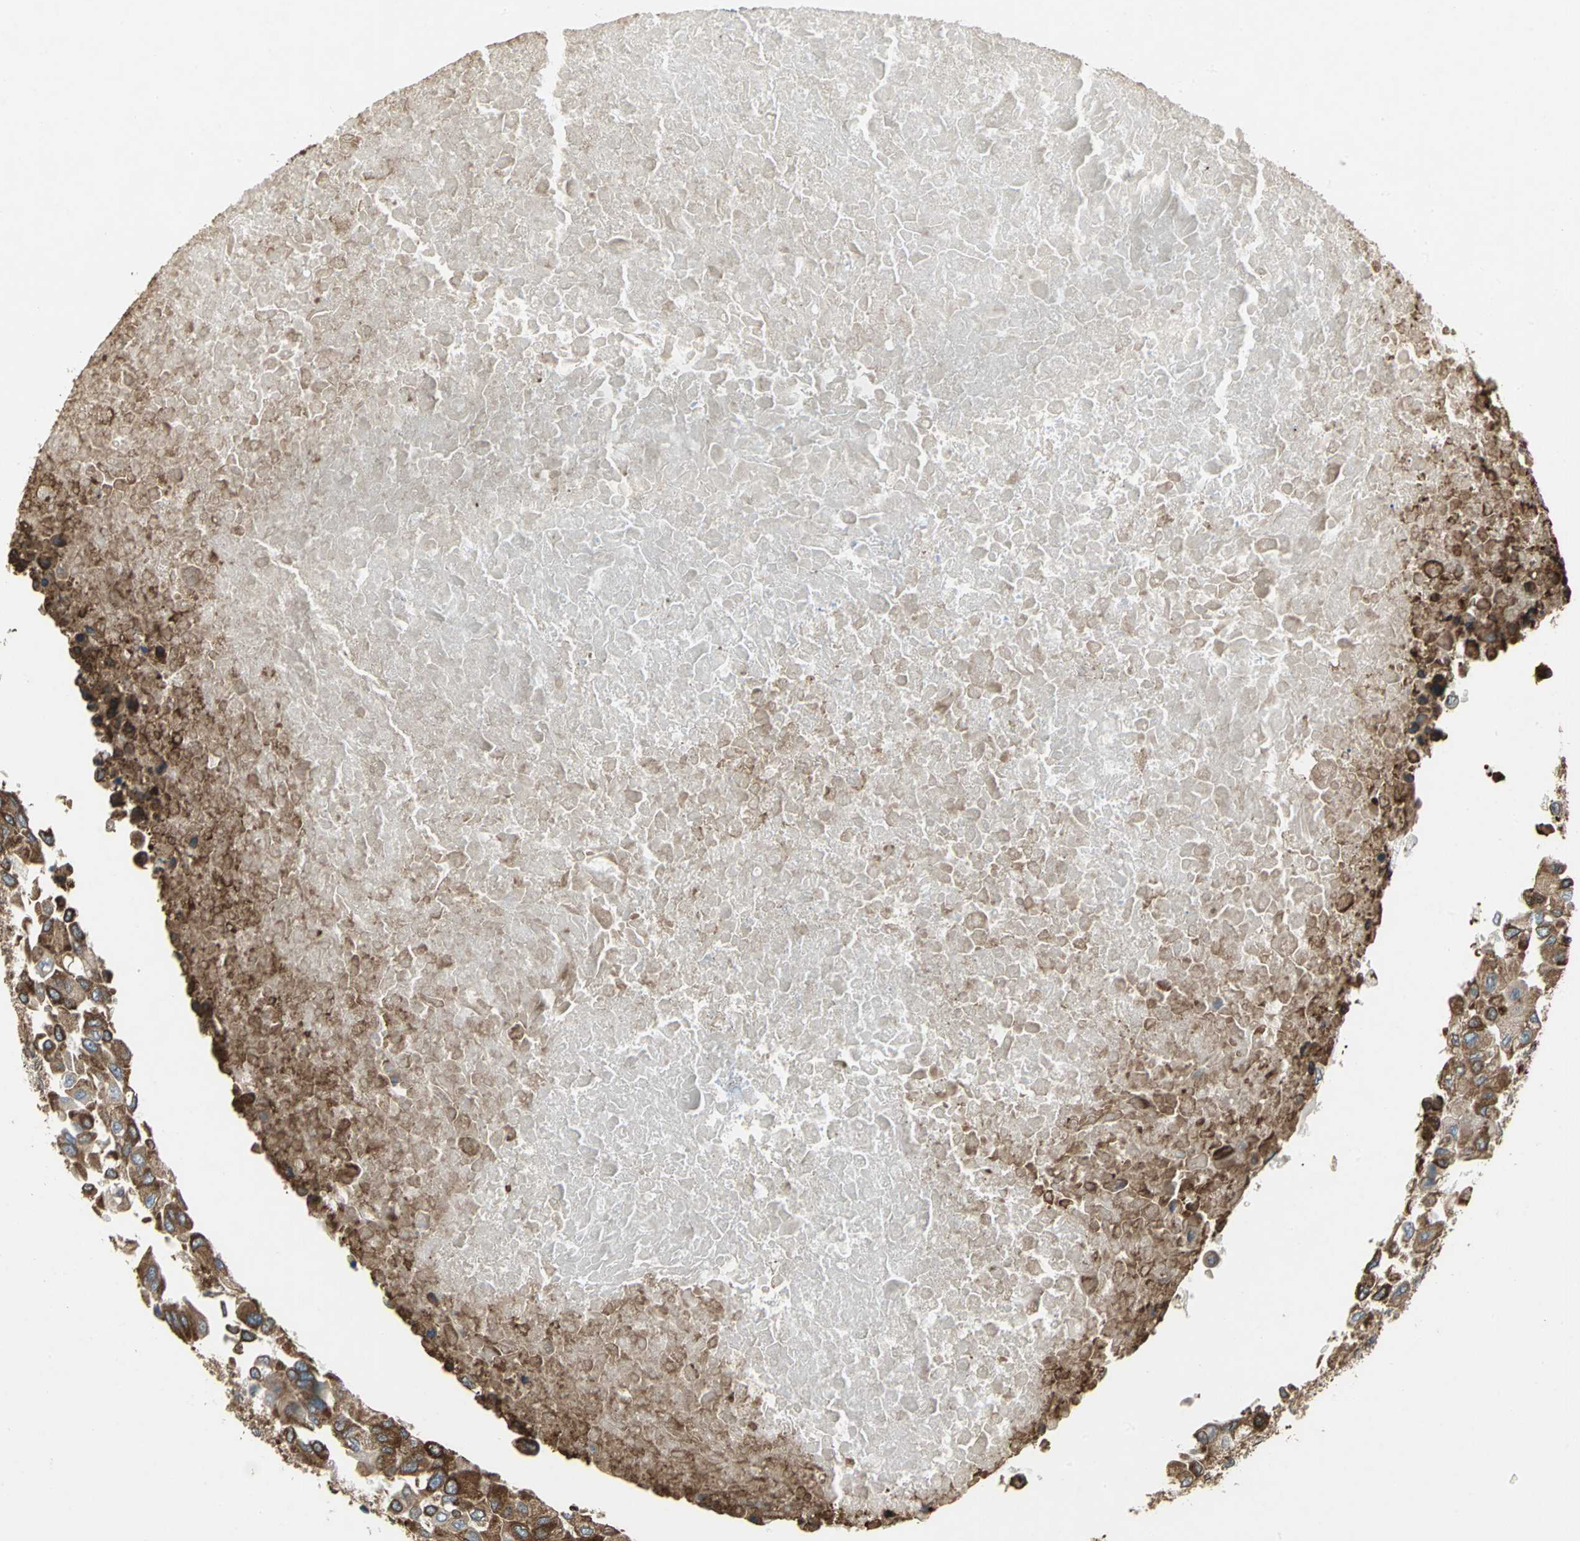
{"staining": {"intensity": "moderate", "quantity": ">75%", "location": "cytoplasmic/membranous"}, "tissue": "breast cancer", "cell_type": "Tumor cells", "image_type": "cancer", "snomed": [{"axis": "morphology", "description": "Normal tissue, NOS"}, {"axis": "morphology", "description": "Duct carcinoma"}, {"axis": "topography", "description": "Breast"}], "caption": "An image showing moderate cytoplasmic/membranous expression in about >75% of tumor cells in invasive ductal carcinoma (breast), as visualized by brown immunohistochemical staining.", "gene": "SYVN1", "patient": {"sex": "female", "age": 49}}